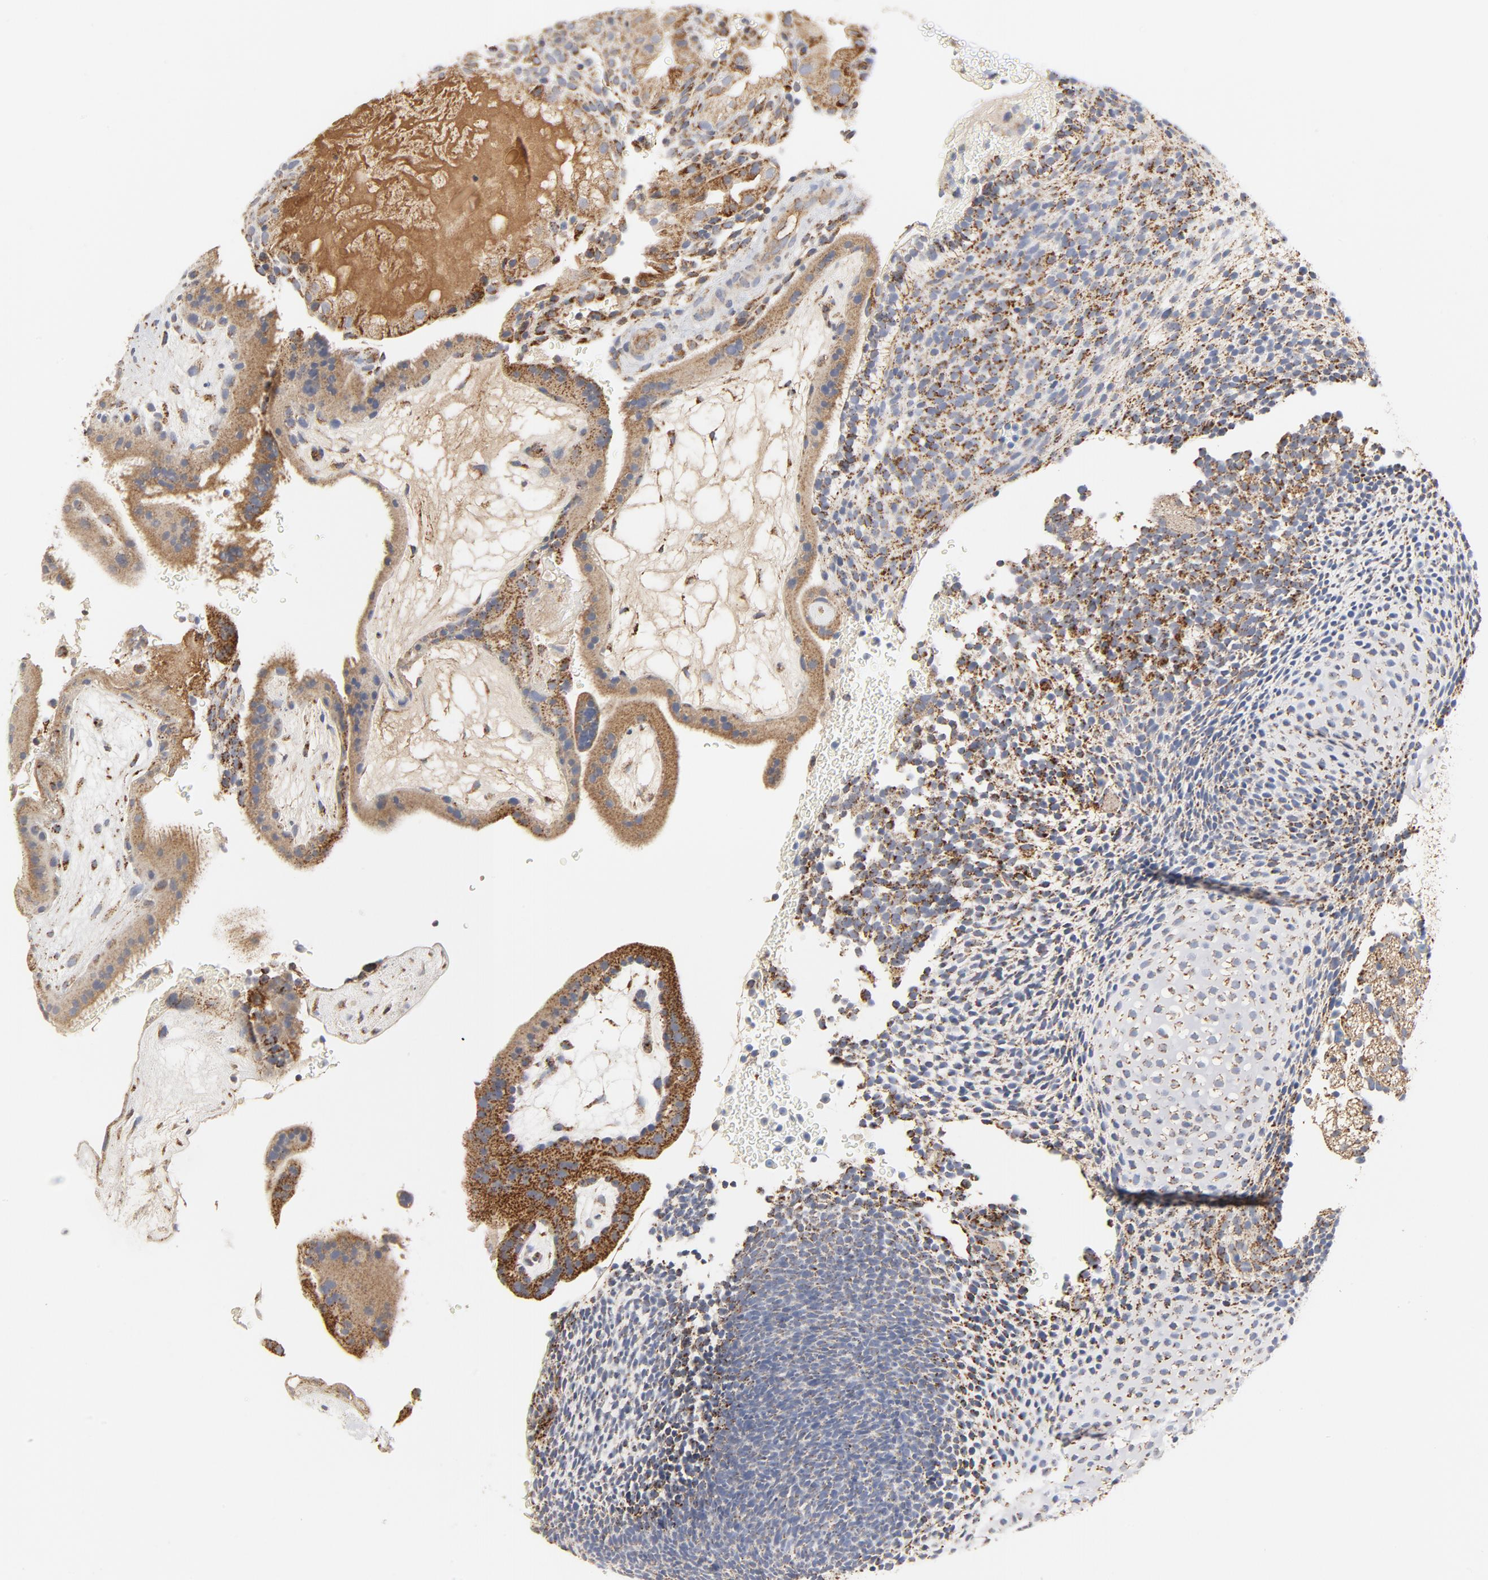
{"staining": {"intensity": "moderate", "quantity": ">75%", "location": "cytoplasmic/membranous"}, "tissue": "placenta", "cell_type": "Trophoblastic cells", "image_type": "normal", "snomed": [{"axis": "morphology", "description": "Normal tissue, NOS"}, {"axis": "topography", "description": "Placenta"}], "caption": "A brown stain labels moderate cytoplasmic/membranous positivity of a protein in trophoblastic cells of benign placenta.", "gene": "PCNX4", "patient": {"sex": "female", "age": 19}}